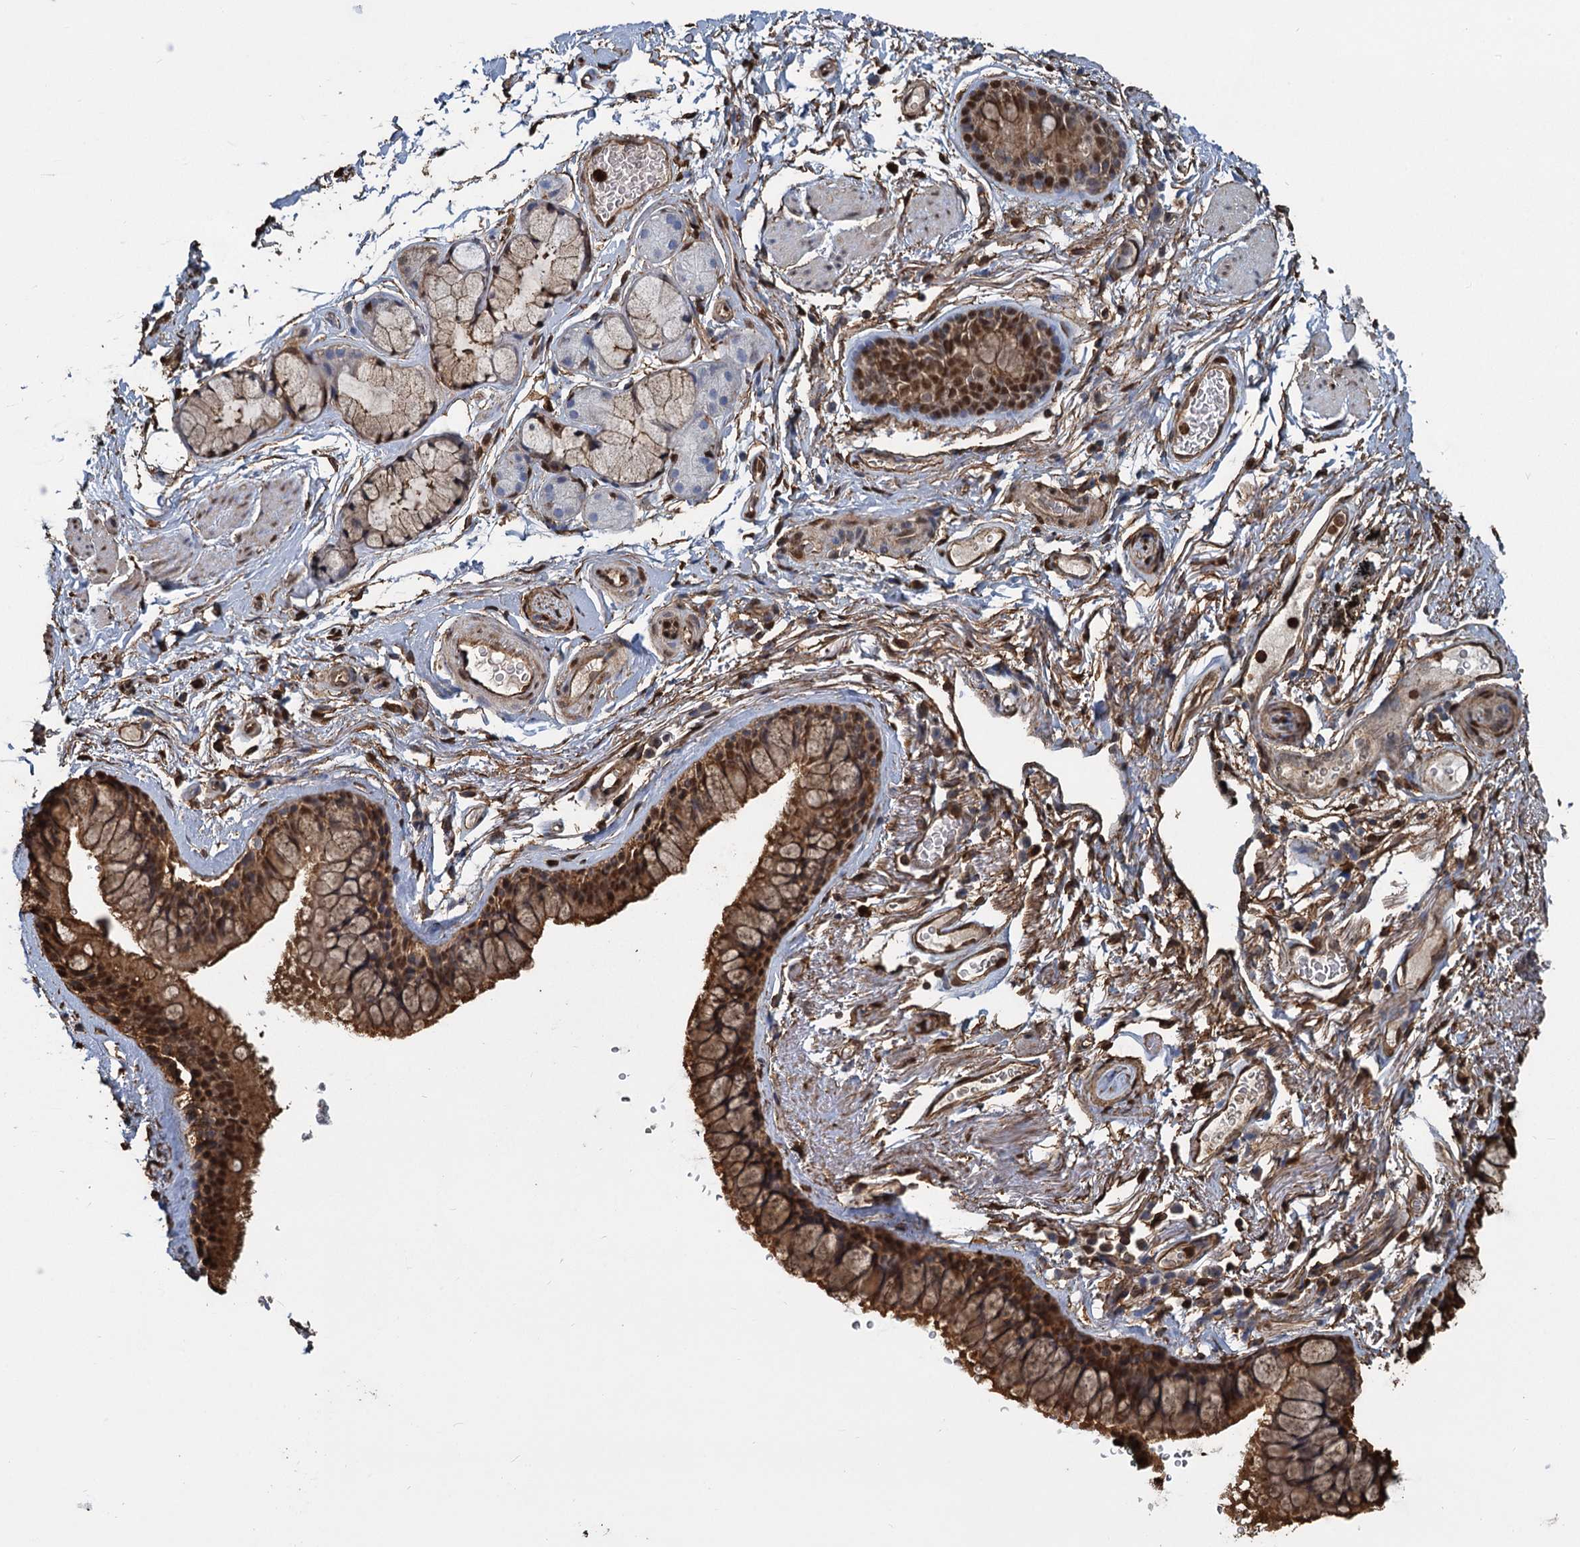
{"staining": {"intensity": "moderate", "quantity": ">75%", "location": "cytoplasmic/membranous,nuclear"}, "tissue": "bronchus", "cell_type": "Respiratory epithelial cells", "image_type": "normal", "snomed": [{"axis": "morphology", "description": "Normal tissue, NOS"}, {"axis": "topography", "description": "Cartilage tissue"}], "caption": "Bronchus was stained to show a protein in brown. There is medium levels of moderate cytoplasmic/membranous,nuclear positivity in approximately >75% of respiratory epithelial cells. (DAB = brown stain, brightfield microscopy at high magnification).", "gene": "S100A6", "patient": {"sex": "male", "age": 63}}